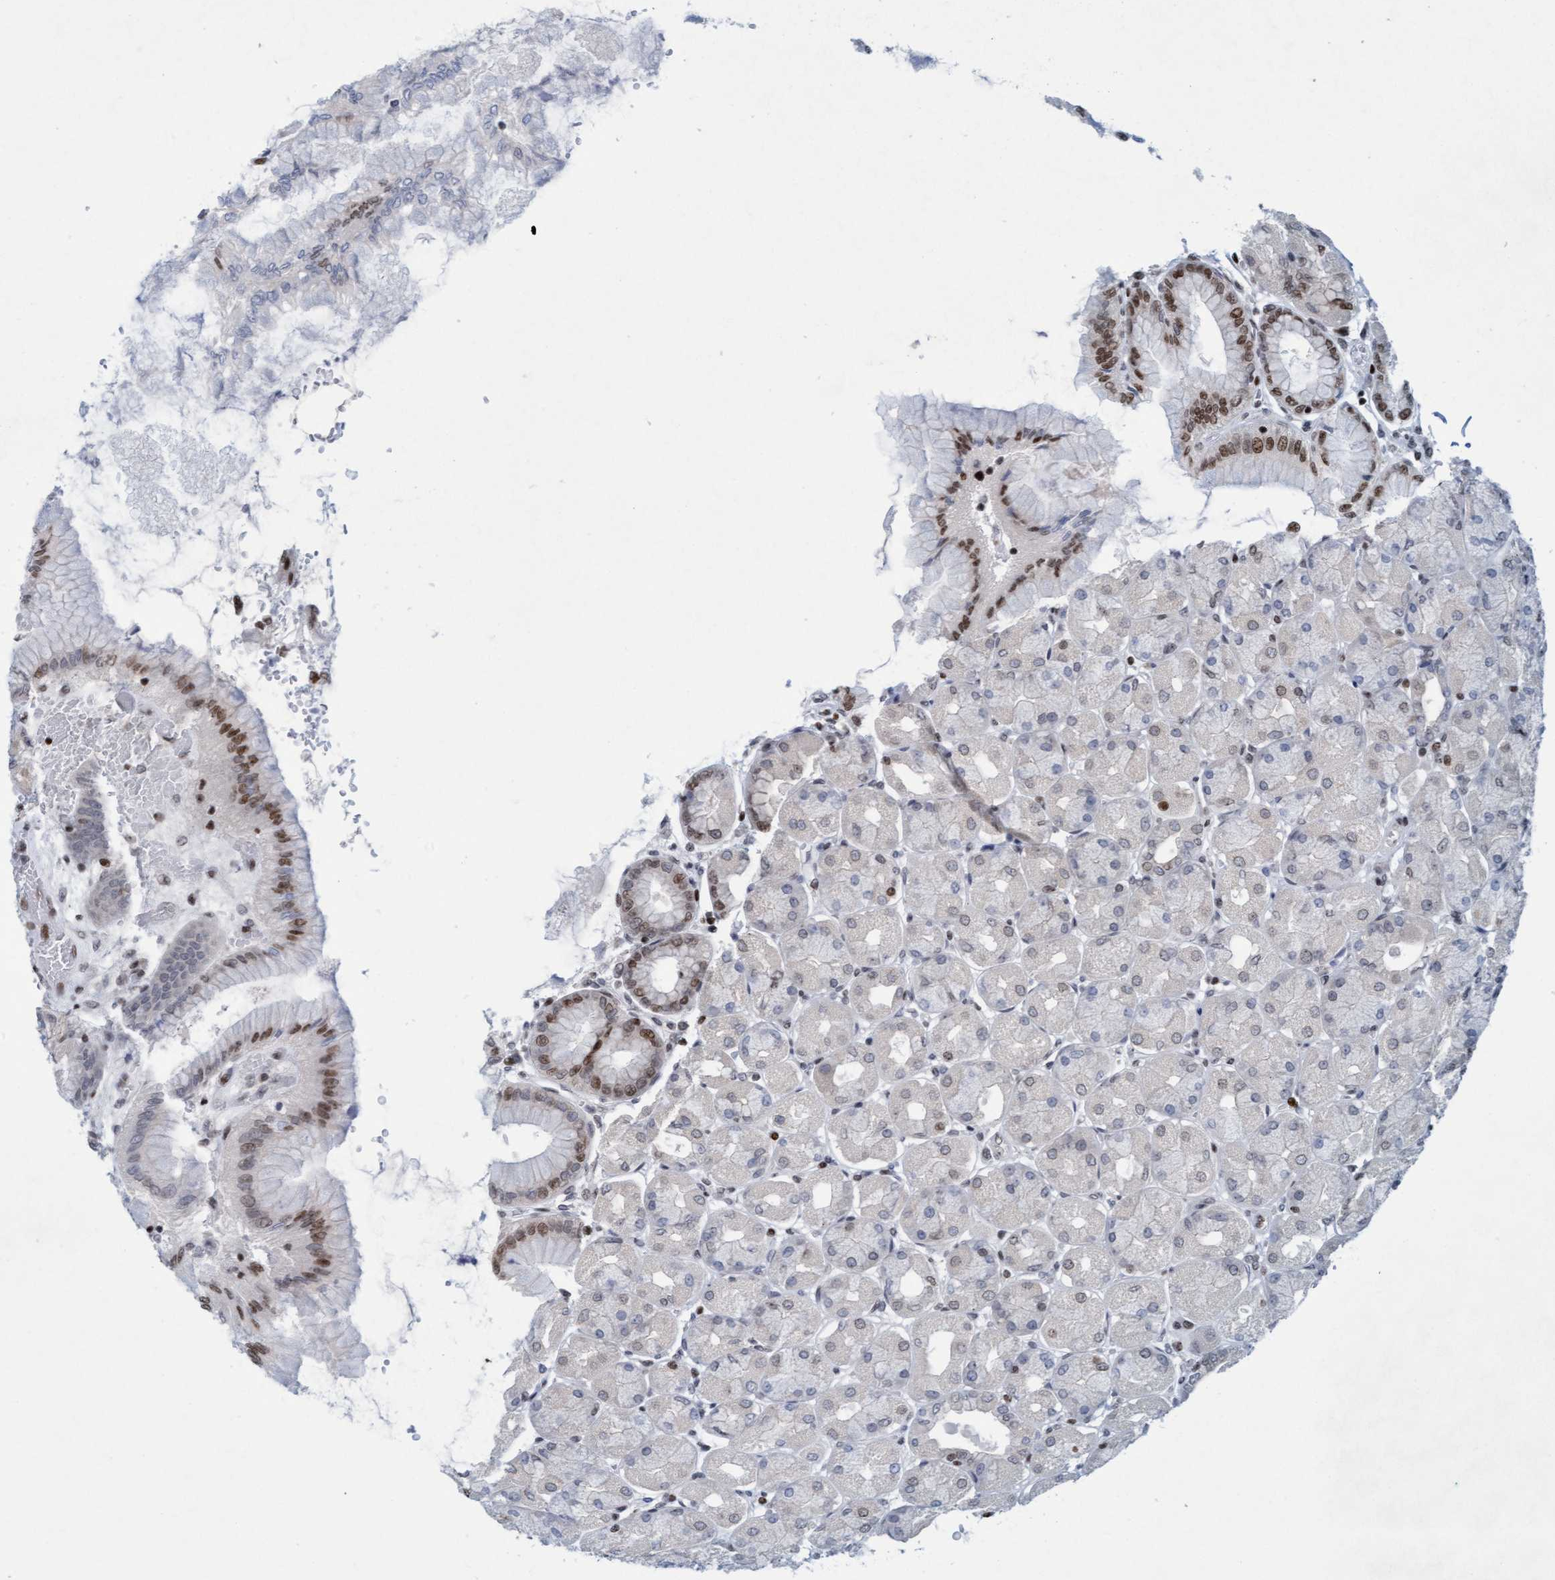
{"staining": {"intensity": "moderate", "quantity": "<25%", "location": "nuclear"}, "tissue": "stomach", "cell_type": "Glandular cells", "image_type": "normal", "snomed": [{"axis": "morphology", "description": "Normal tissue, NOS"}, {"axis": "topography", "description": "Stomach, upper"}], "caption": "Human stomach stained for a protein (brown) shows moderate nuclear positive positivity in approximately <25% of glandular cells.", "gene": "GLRX2", "patient": {"sex": "female", "age": 56}}